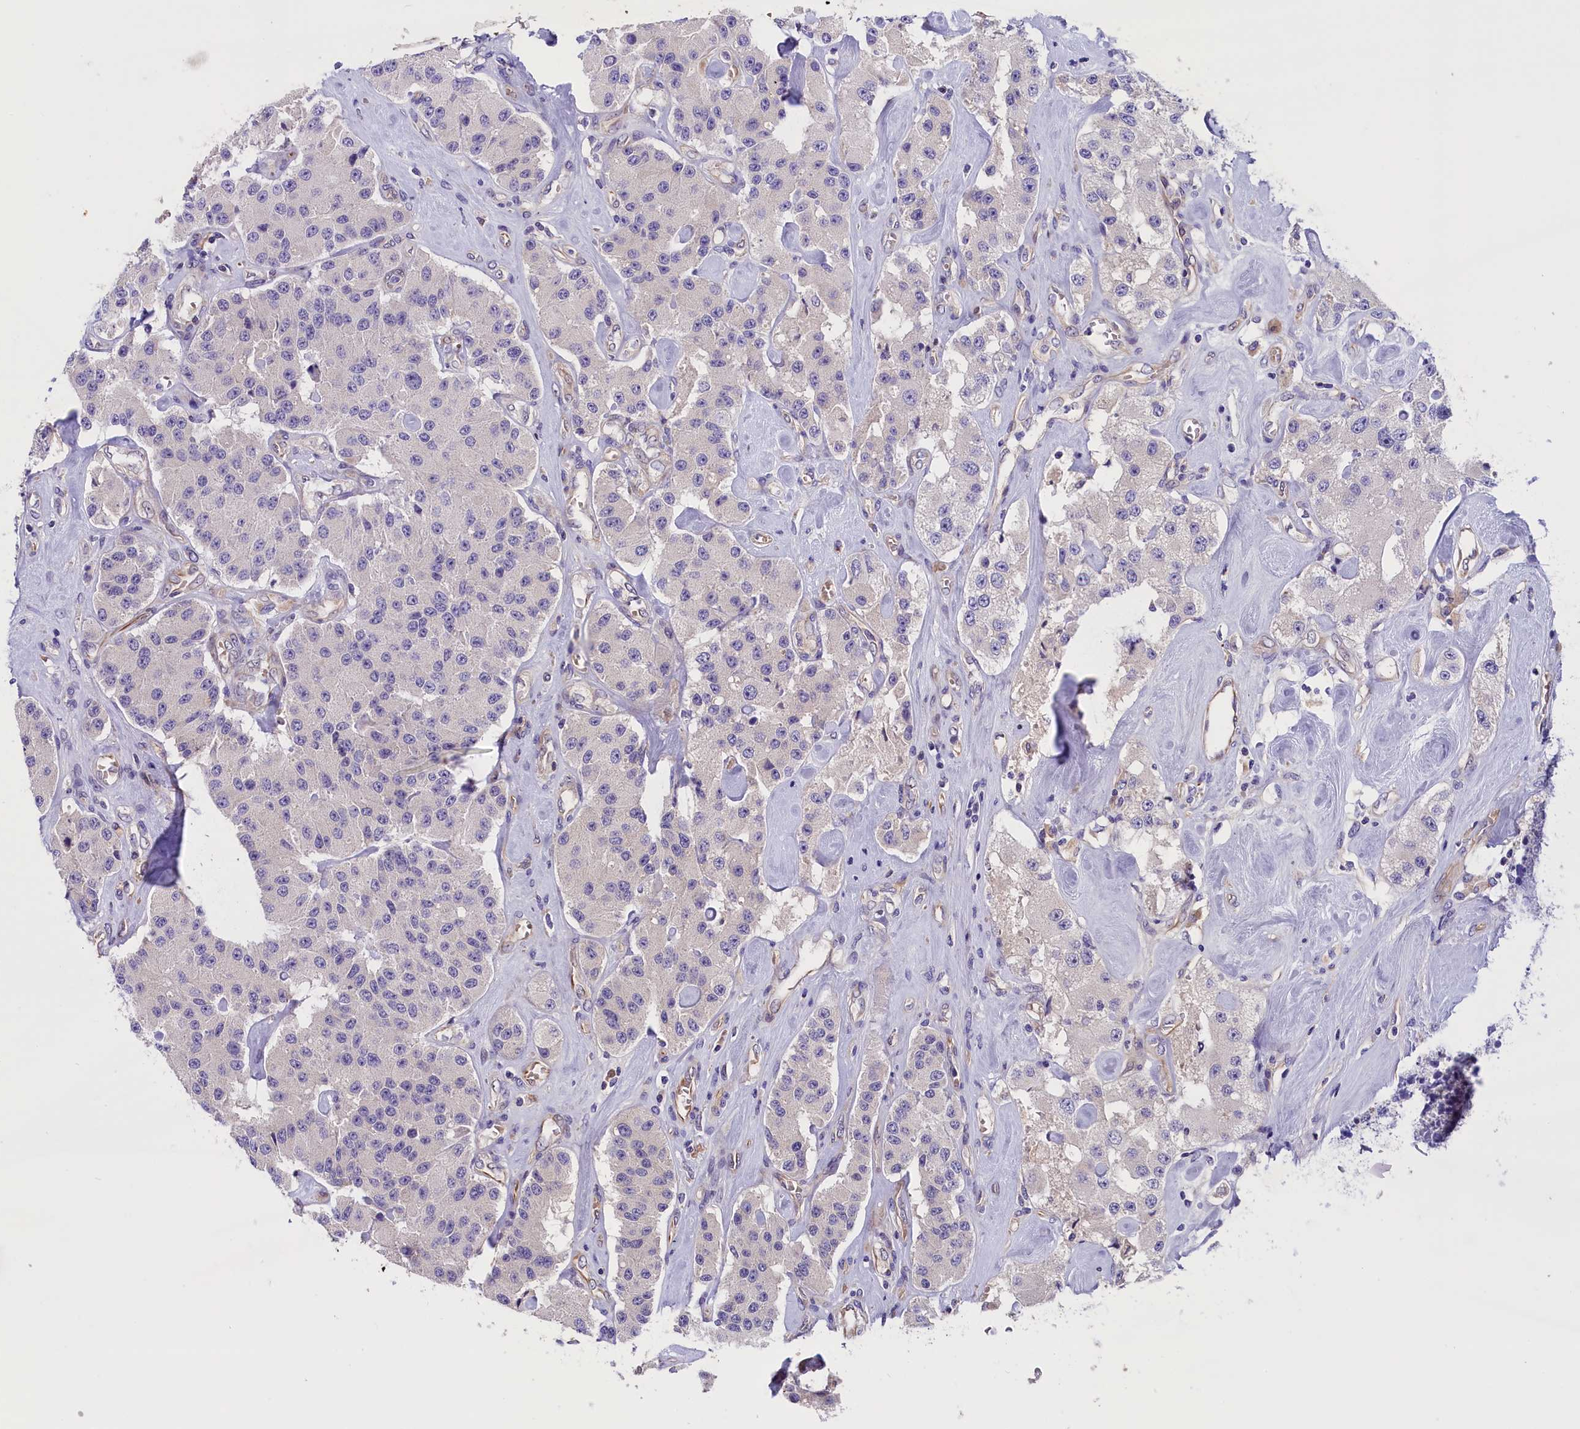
{"staining": {"intensity": "negative", "quantity": "none", "location": "none"}, "tissue": "carcinoid", "cell_type": "Tumor cells", "image_type": "cancer", "snomed": [{"axis": "morphology", "description": "Carcinoid, malignant, NOS"}, {"axis": "topography", "description": "Pancreas"}], "caption": "There is no significant positivity in tumor cells of malignant carcinoid.", "gene": "CCDC32", "patient": {"sex": "male", "age": 41}}